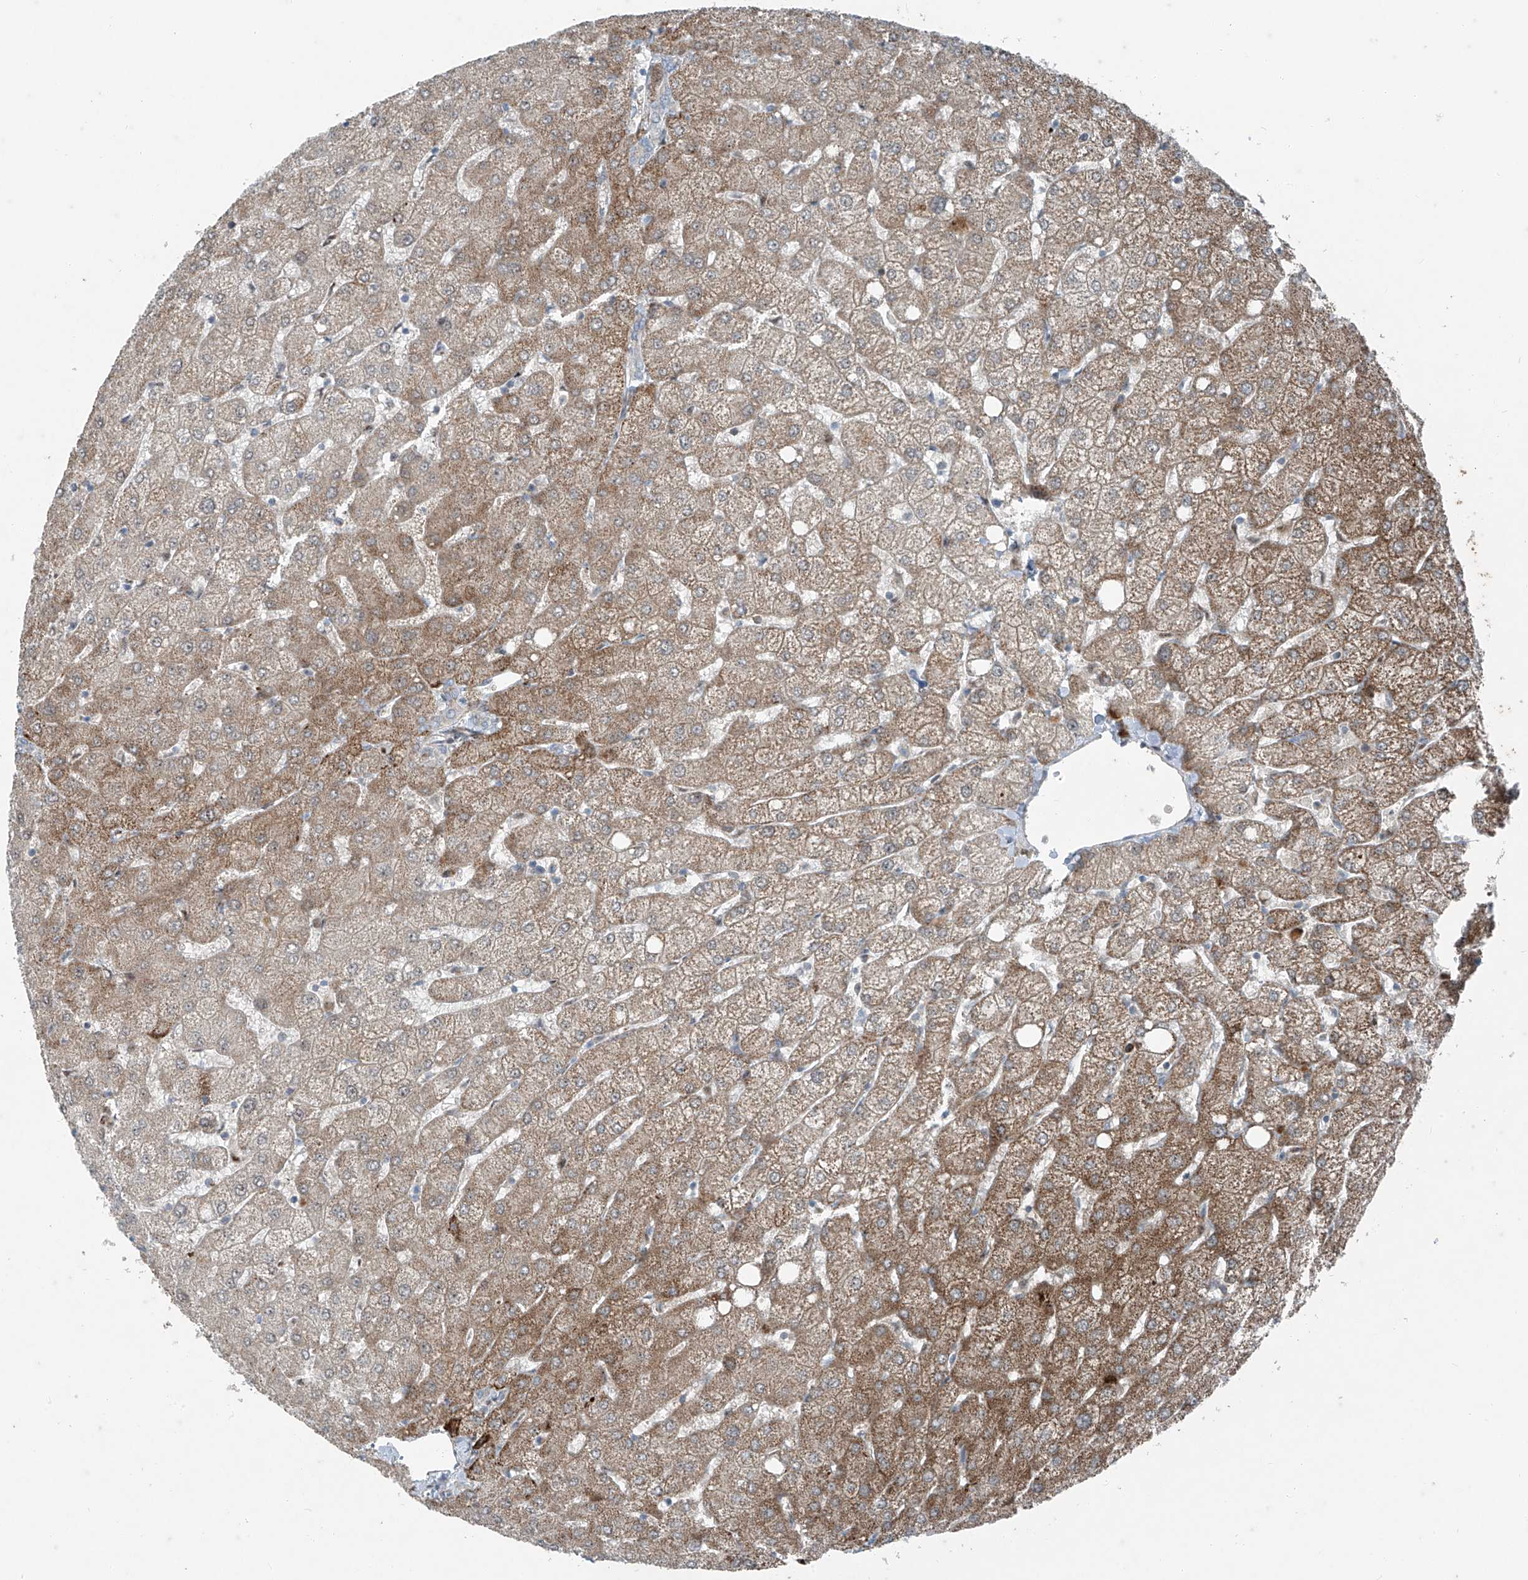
{"staining": {"intensity": "negative", "quantity": "none", "location": "none"}, "tissue": "liver", "cell_type": "Cholangiocytes", "image_type": "normal", "snomed": [{"axis": "morphology", "description": "Normal tissue, NOS"}, {"axis": "topography", "description": "Liver"}], "caption": "The micrograph shows no staining of cholangiocytes in unremarkable liver.", "gene": "PPCS", "patient": {"sex": "female", "age": 54}}